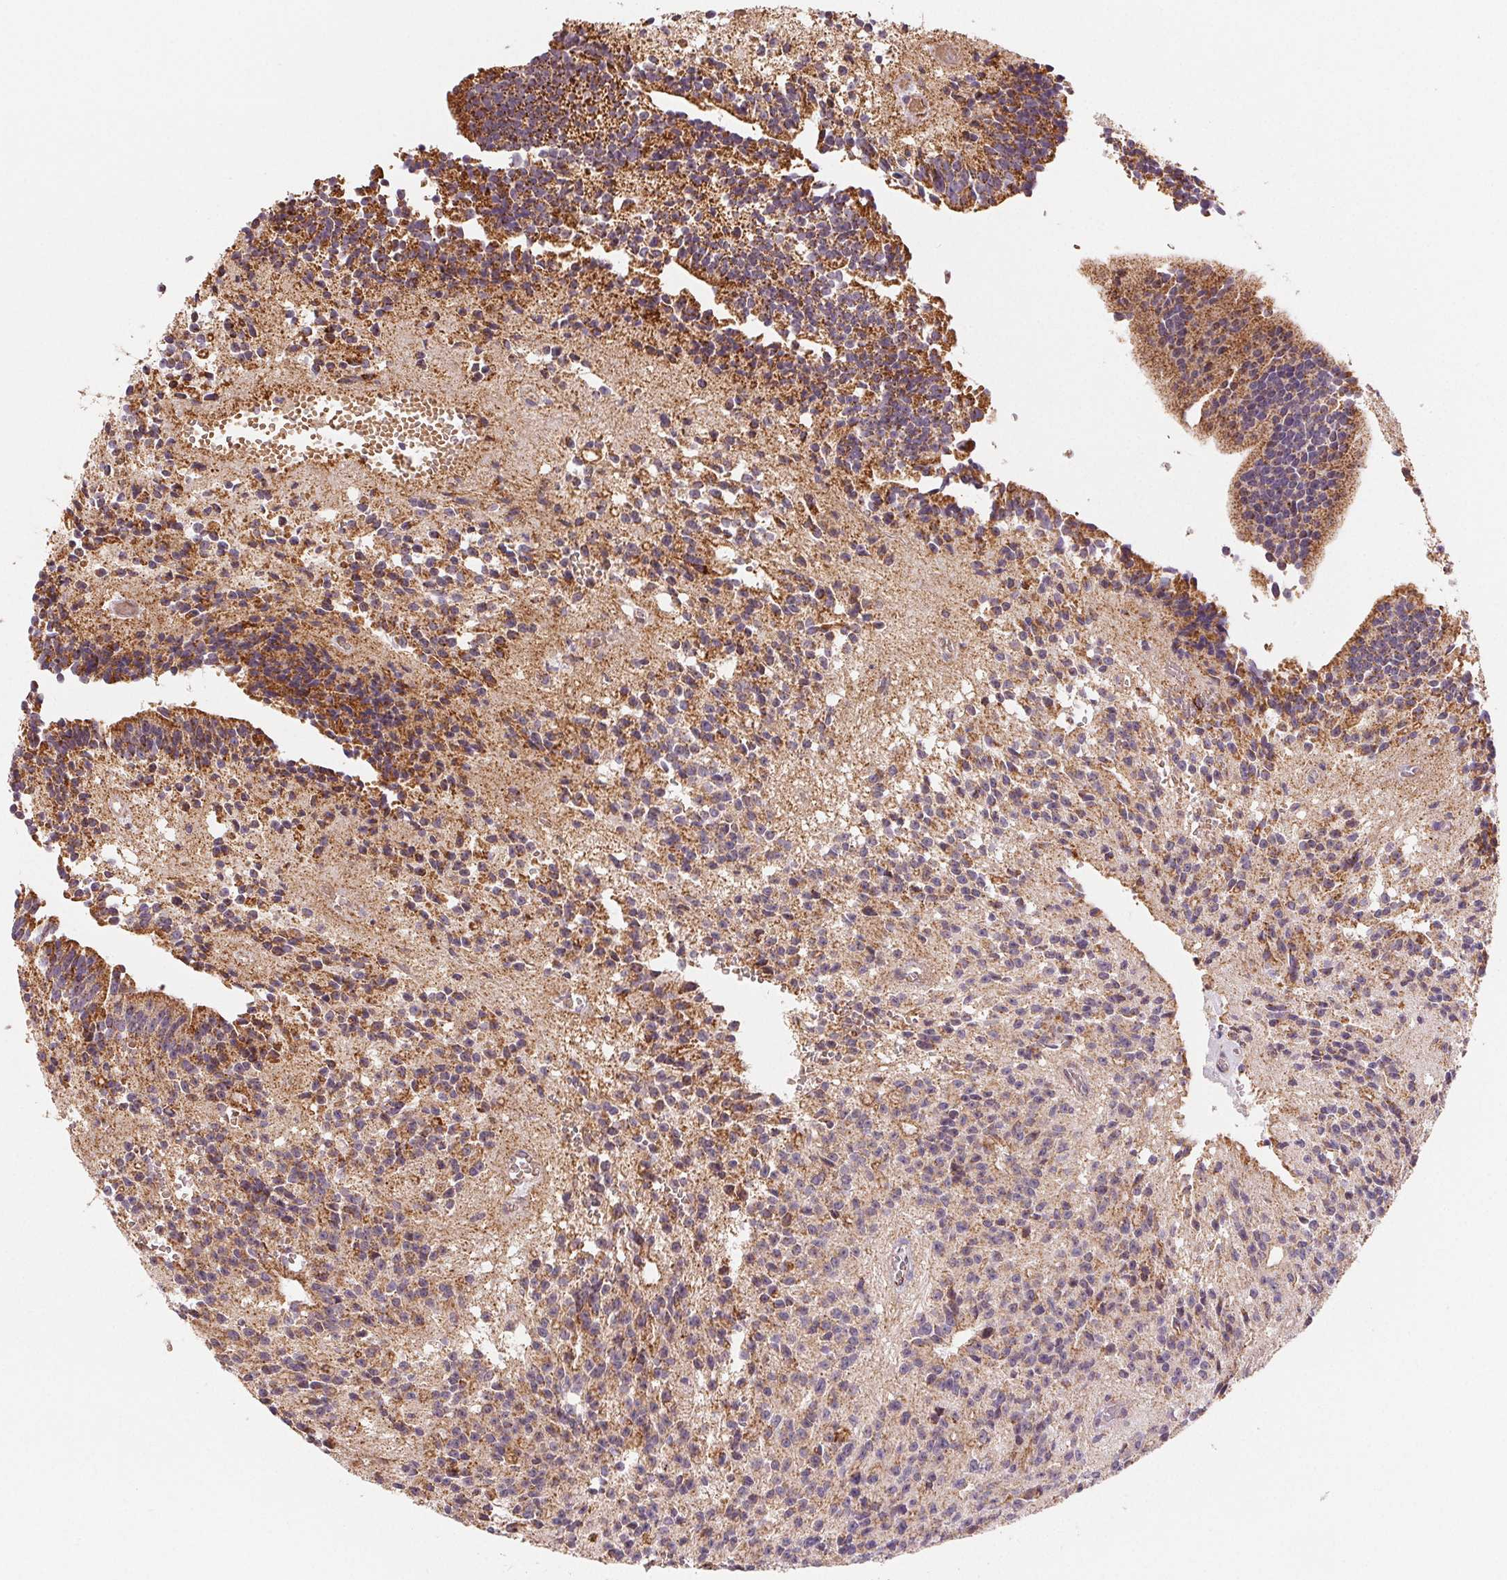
{"staining": {"intensity": "weak", "quantity": "25%-75%", "location": "cytoplasmic/membranous"}, "tissue": "glioma", "cell_type": "Tumor cells", "image_type": "cancer", "snomed": [{"axis": "morphology", "description": "Glioma, malignant, Low grade"}, {"axis": "topography", "description": "Brain"}], "caption": "Malignant low-grade glioma stained with a brown dye displays weak cytoplasmic/membranous positive positivity in approximately 25%-75% of tumor cells.", "gene": "HINT2", "patient": {"sex": "male", "age": 31}}